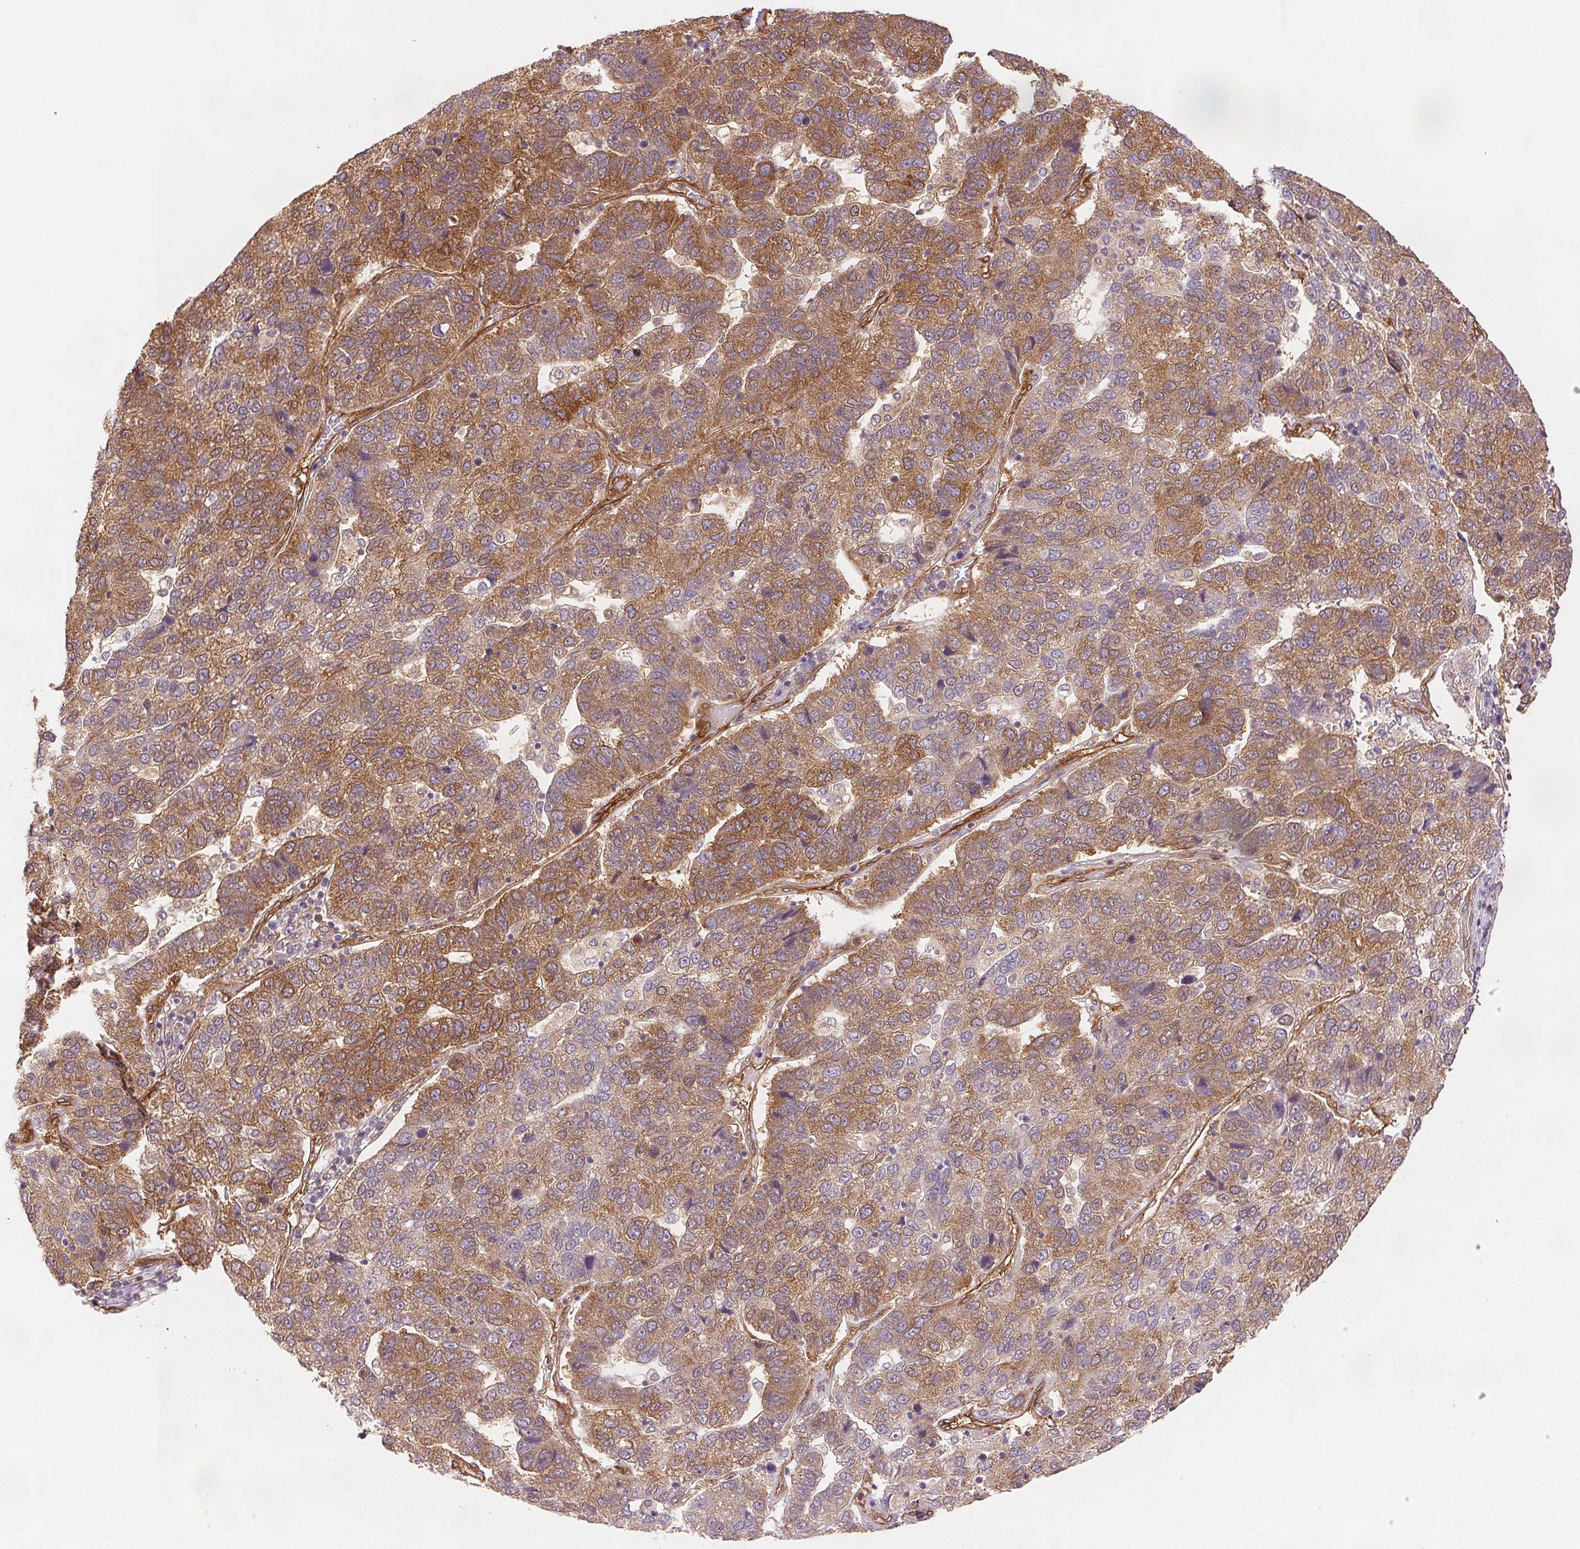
{"staining": {"intensity": "moderate", "quantity": ">75%", "location": "cytoplasmic/membranous"}, "tissue": "pancreatic cancer", "cell_type": "Tumor cells", "image_type": "cancer", "snomed": [{"axis": "morphology", "description": "Adenocarcinoma, NOS"}, {"axis": "topography", "description": "Pancreas"}], "caption": "Tumor cells exhibit medium levels of moderate cytoplasmic/membranous positivity in approximately >75% of cells in pancreatic cancer.", "gene": "DIAPH2", "patient": {"sex": "female", "age": 61}}